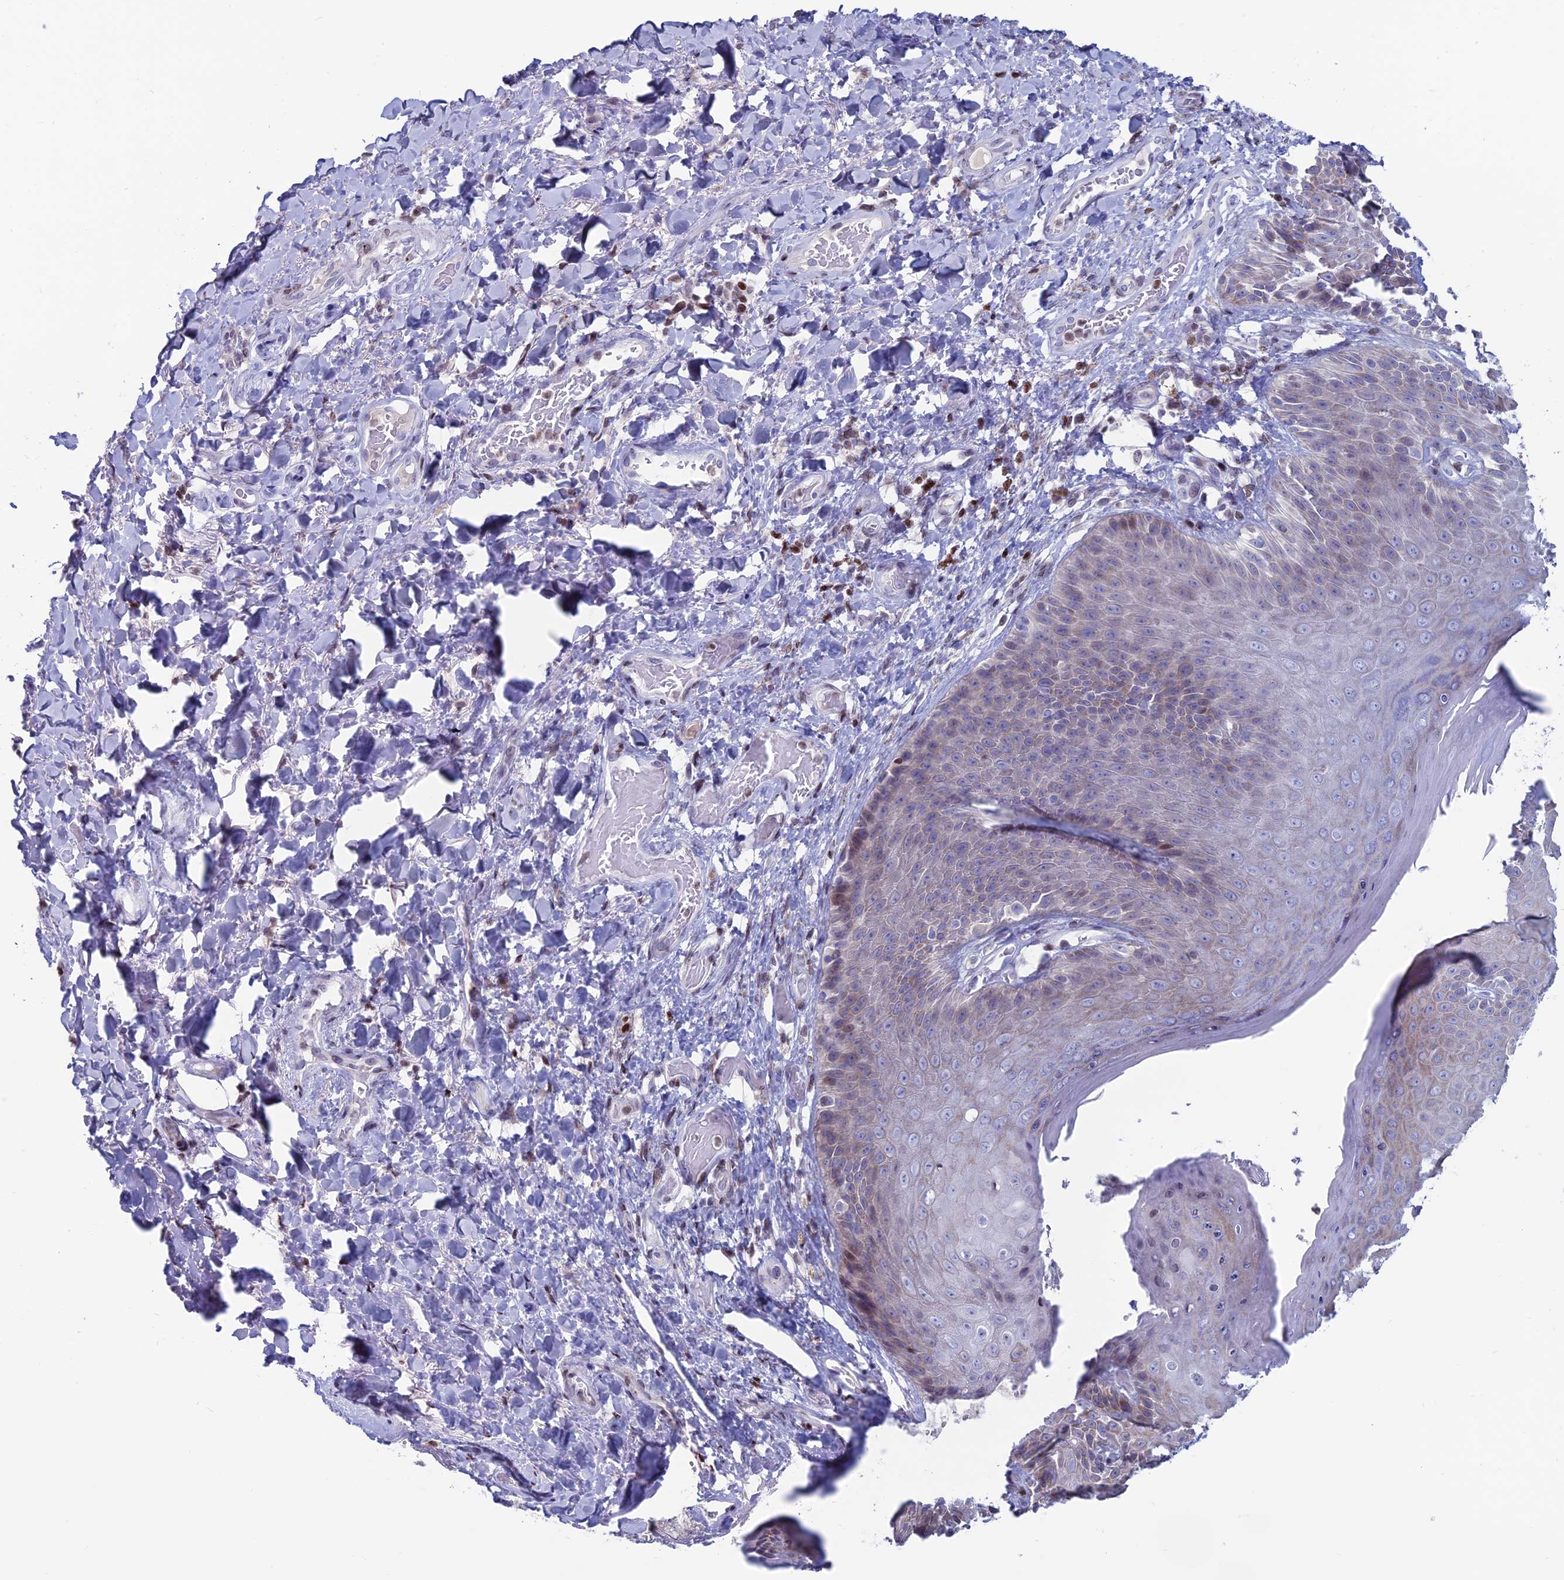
{"staining": {"intensity": "weak", "quantity": "25%-75%", "location": "cytoplasmic/membranous,nuclear"}, "tissue": "skin", "cell_type": "Epidermal cells", "image_type": "normal", "snomed": [{"axis": "morphology", "description": "Normal tissue, NOS"}, {"axis": "topography", "description": "Anal"}], "caption": "The photomicrograph reveals immunohistochemical staining of normal skin. There is weak cytoplasmic/membranous,nuclear expression is present in approximately 25%-75% of epidermal cells.", "gene": "CERS6", "patient": {"sex": "female", "age": 89}}